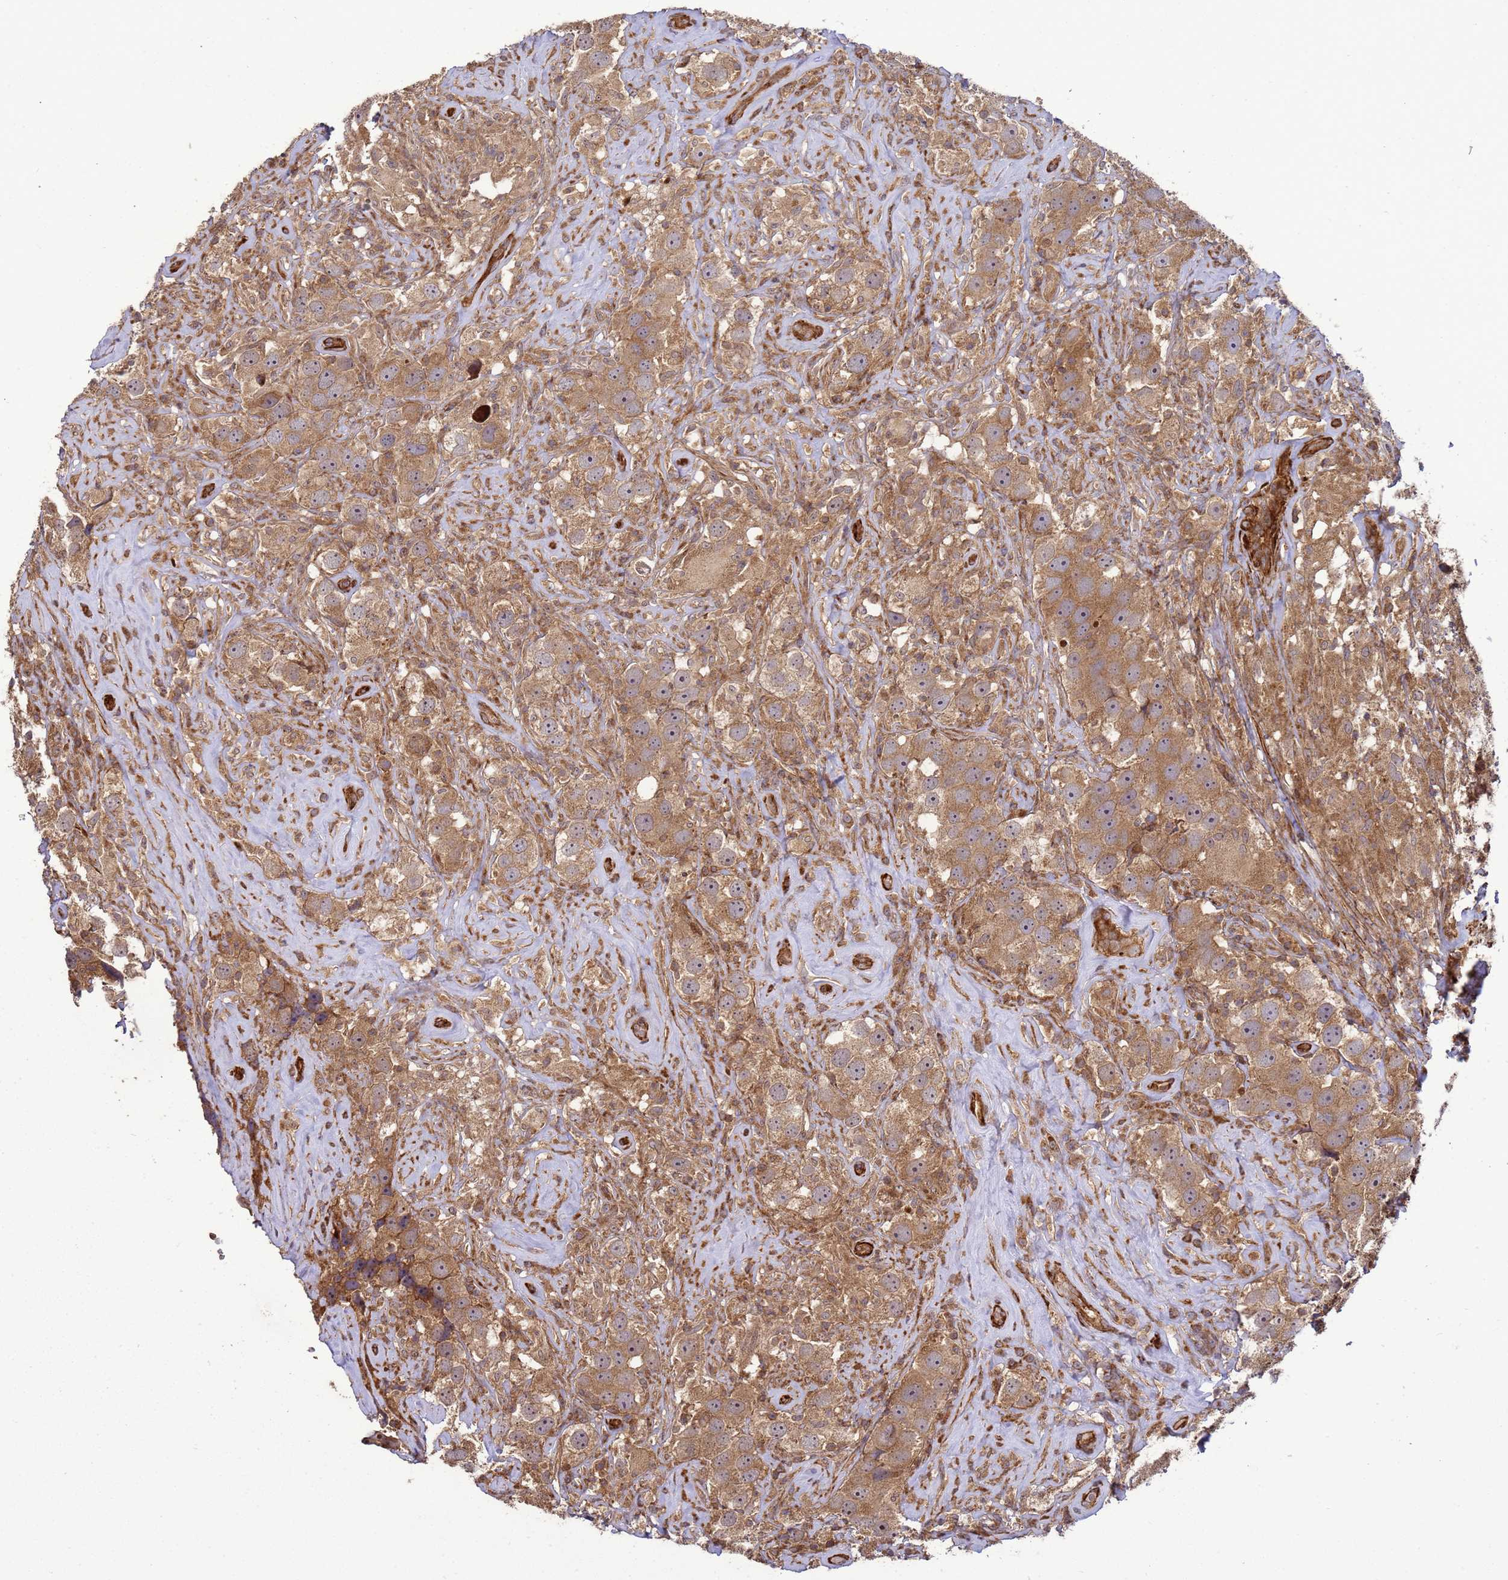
{"staining": {"intensity": "moderate", "quantity": ">75%", "location": "cytoplasmic/membranous"}, "tissue": "testis cancer", "cell_type": "Tumor cells", "image_type": "cancer", "snomed": [{"axis": "morphology", "description": "Seminoma, NOS"}, {"axis": "topography", "description": "Testis"}], "caption": "Human testis cancer stained for a protein (brown) exhibits moderate cytoplasmic/membranous positive staining in about >75% of tumor cells.", "gene": "CNOT1", "patient": {"sex": "male", "age": 49}}